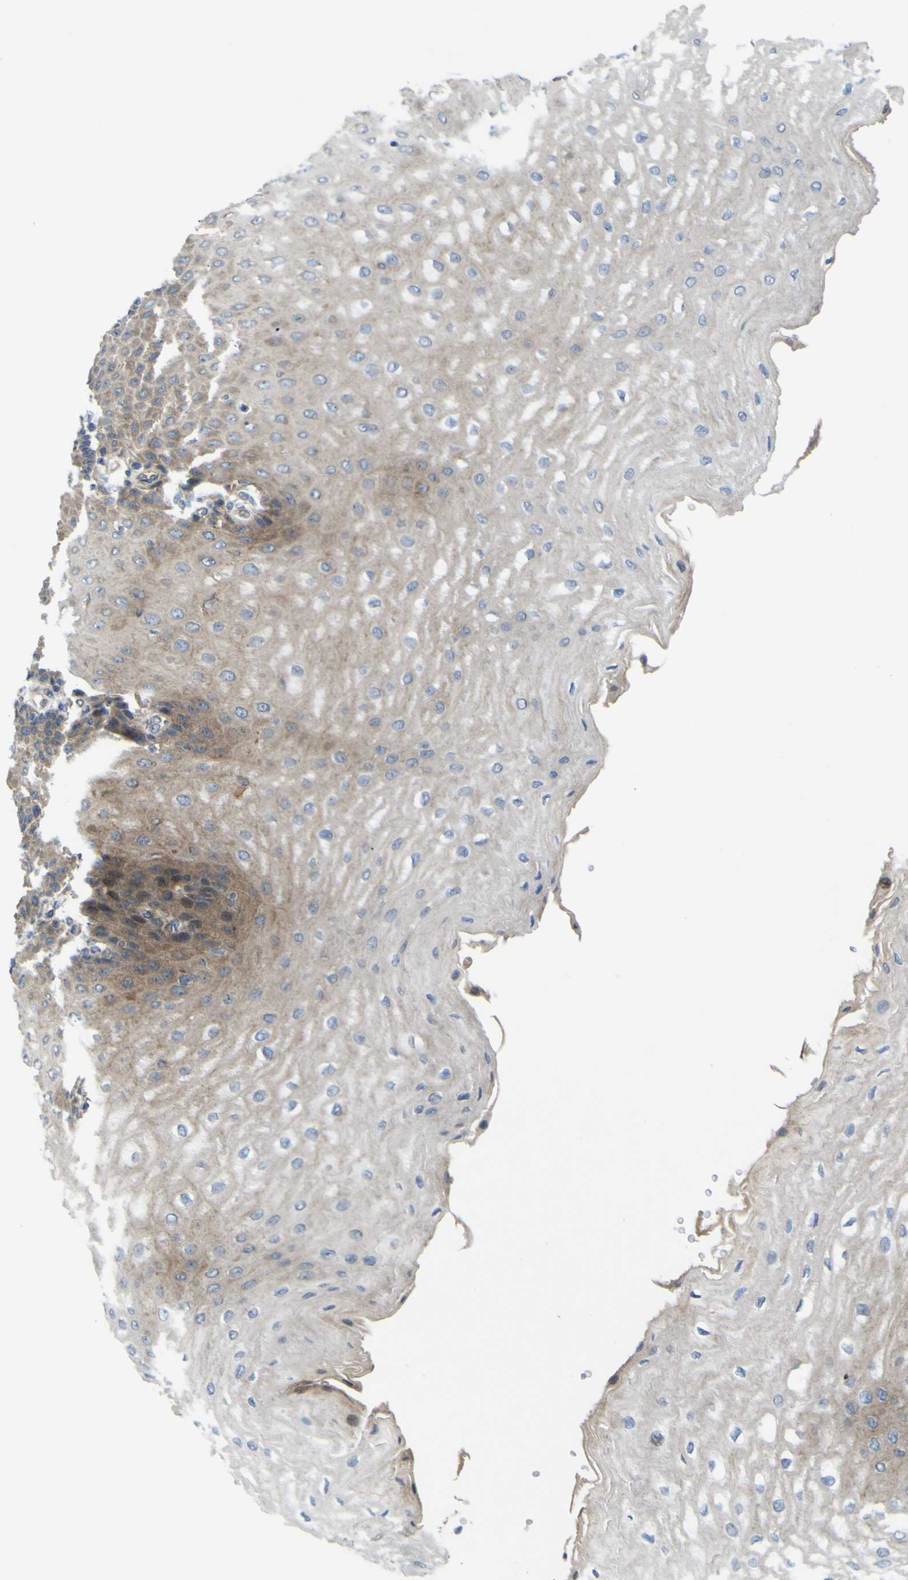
{"staining": {"intensity": "moderate", "quantity": ">75%", "location": "cytoplasmic/membranous"}, "tissue": "esophagus", "cell_type": "Squamous epithelial cells", "image_type": "normal", "snomed": [{"axis": "morphology", "description": "Normal tissue, NOS"}, {"axis": "topography", "description": "Esophagus"}], "caption": "Normal esophagus was stained to show a protein in brown. There is medium levels of moderate cytoplasmic/membranous staining in approximately >75% of squamous epithelial cells. The protein of interest is shown in brown color, while the nuclei are stained blue.", "gene": "FBXO30", "patient": {"sex": "male", "age": 54}}